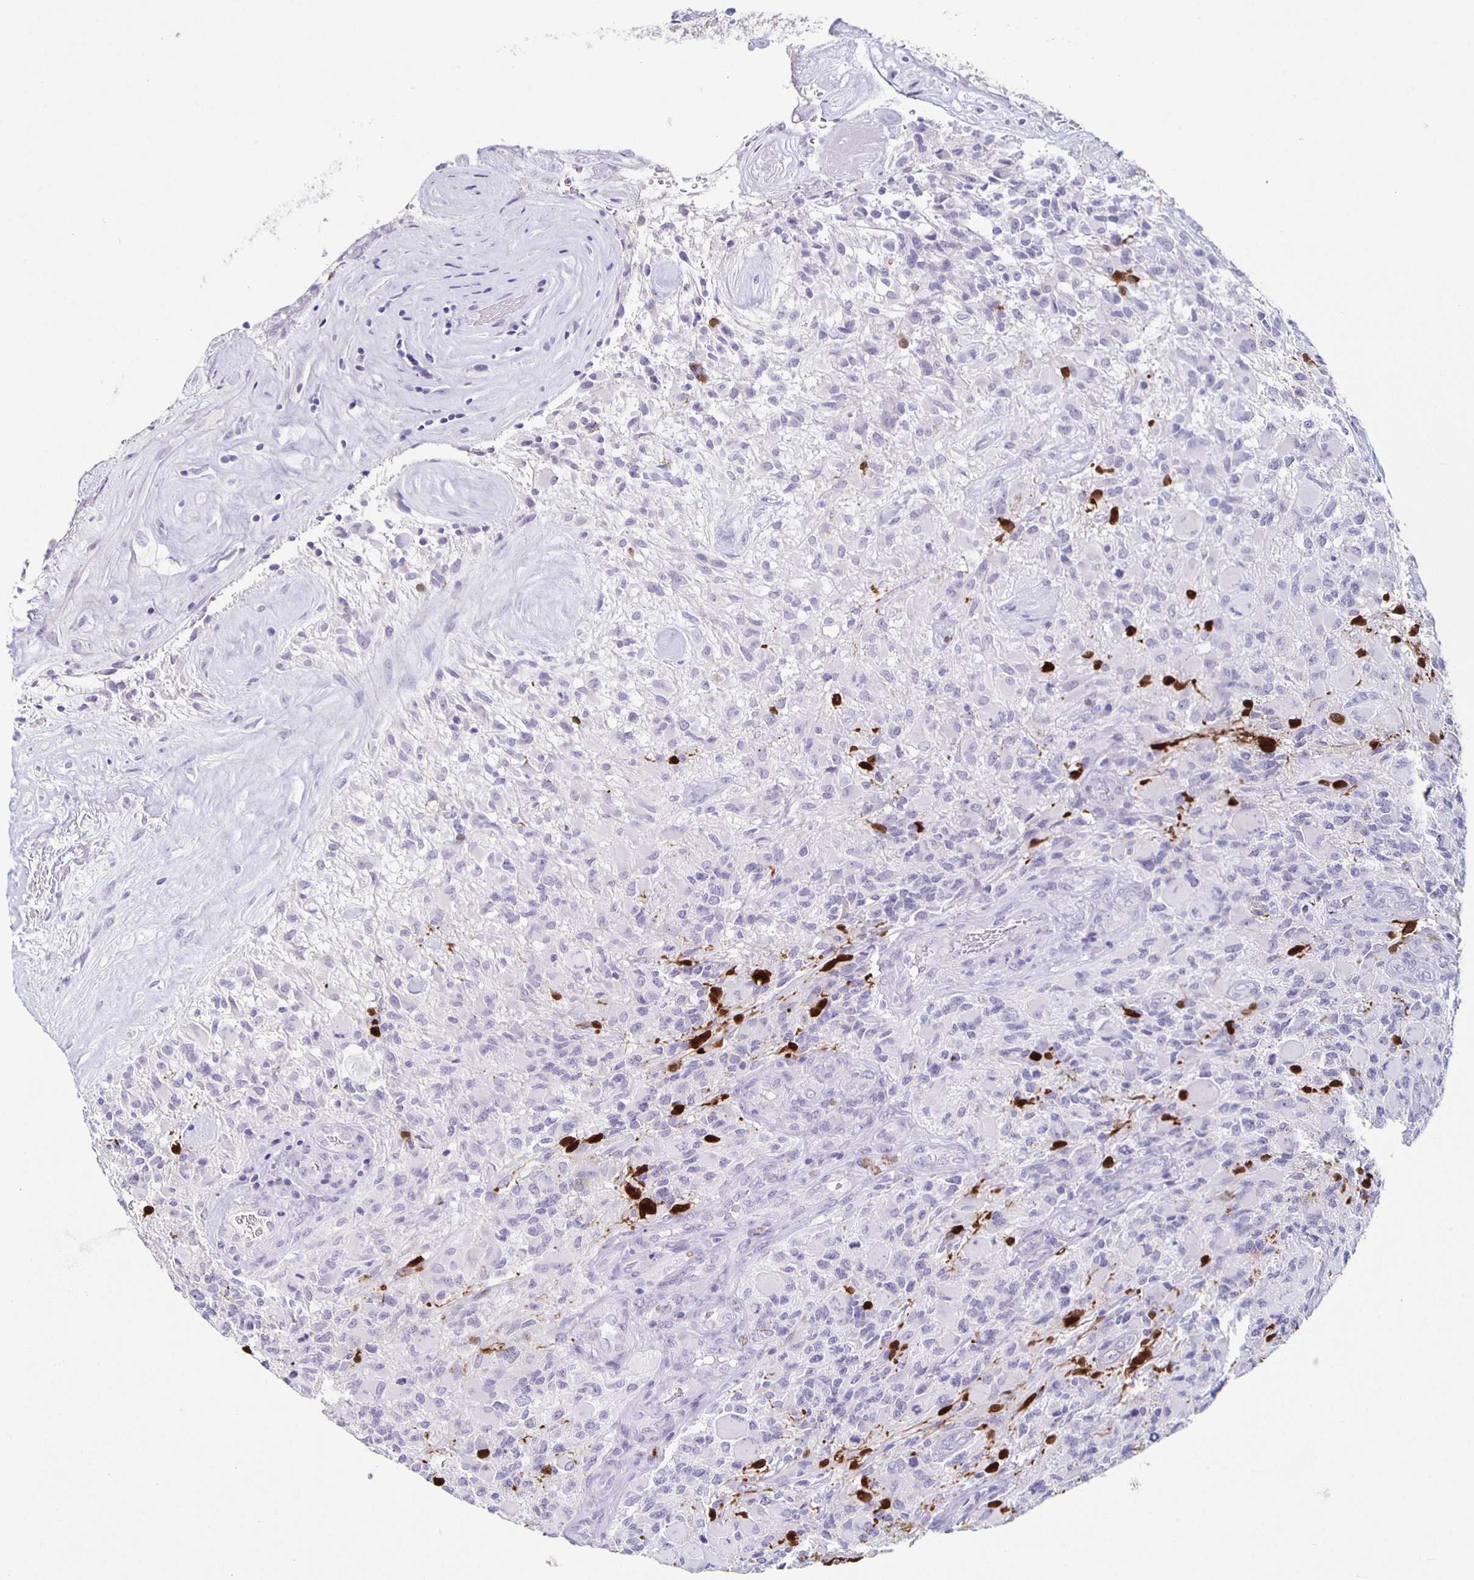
{"staining": {"intensity": "negative", "quantity": "none", "location": "none"}, "tissue": "glioma", "cell_type": "Tumor cells", "image_type": "cancer", "snomed": [{"axis": "morphology", "description": "Glioma, malignant, High grade"}, {"axis": "topography", "description": "Brain"}], "caption": "This is an IHC histopathology image of malignant glioma (high-grade). There is no staining in tumor cells.", "gene": "CARNS1", "patient": {"sex": "female", "age": 65}}